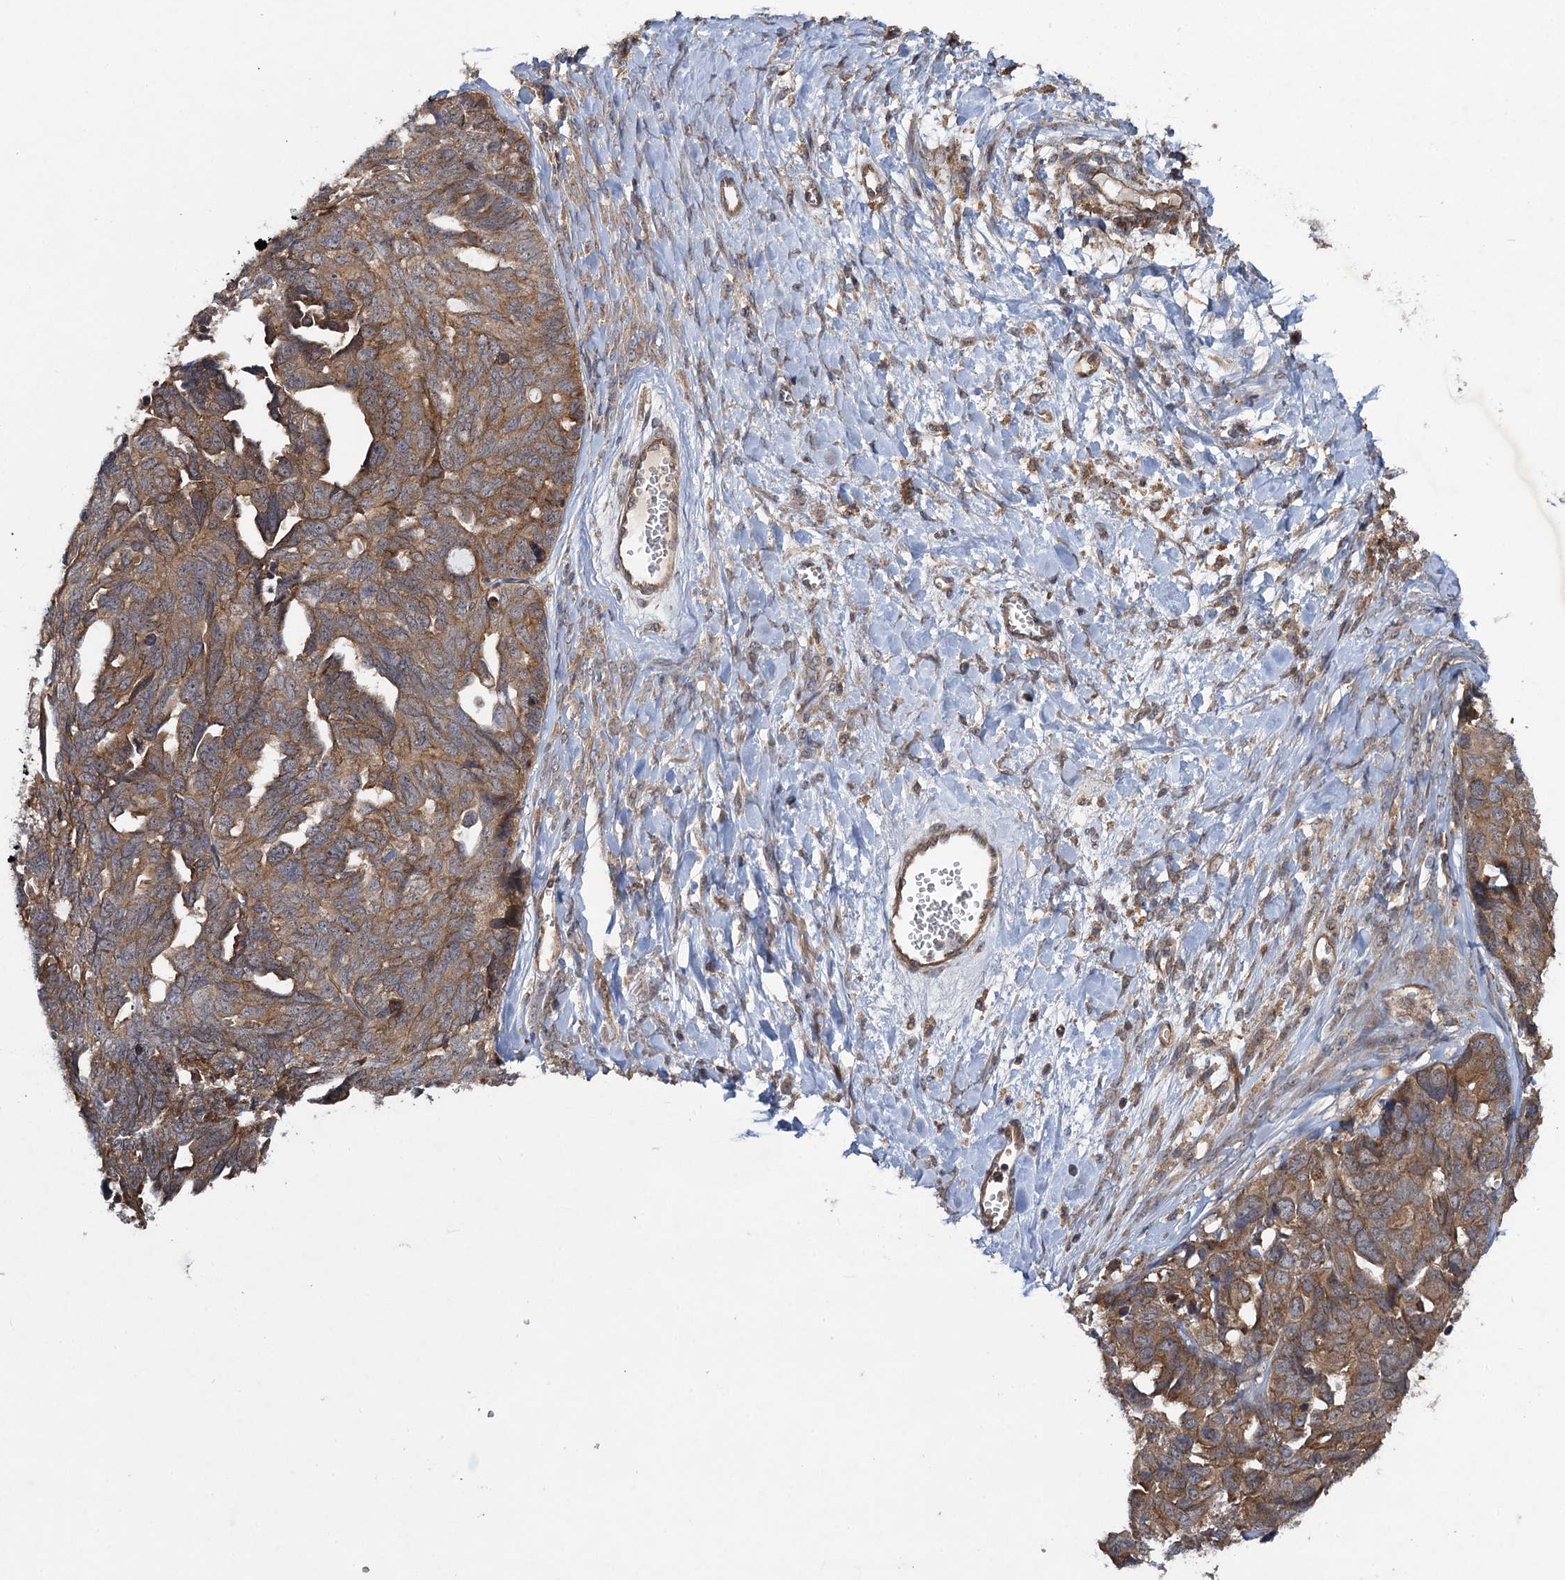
{"staining": {"intensity": "moderate", "quantity": ">75%", "location": "cytoplasmic/membranous"}, "tissue": "ovarian cancer", "cell_type": "Tumor cells", "image_type": "cancer", "snomed": [{"axis": "morphology", "description": "Cystadenocarcinoma, serous, NOS"}, {"axis": "topography", "description": "Ovary"}], "caption": "The photomicrograph demonstrates staining of ovarian cancer, revealing moderate cytoplasmic/membranous protein expression (brown color) within tumor cells.", "gene": "HAUS1", "patient": {"sex": "female", "age": 79}}